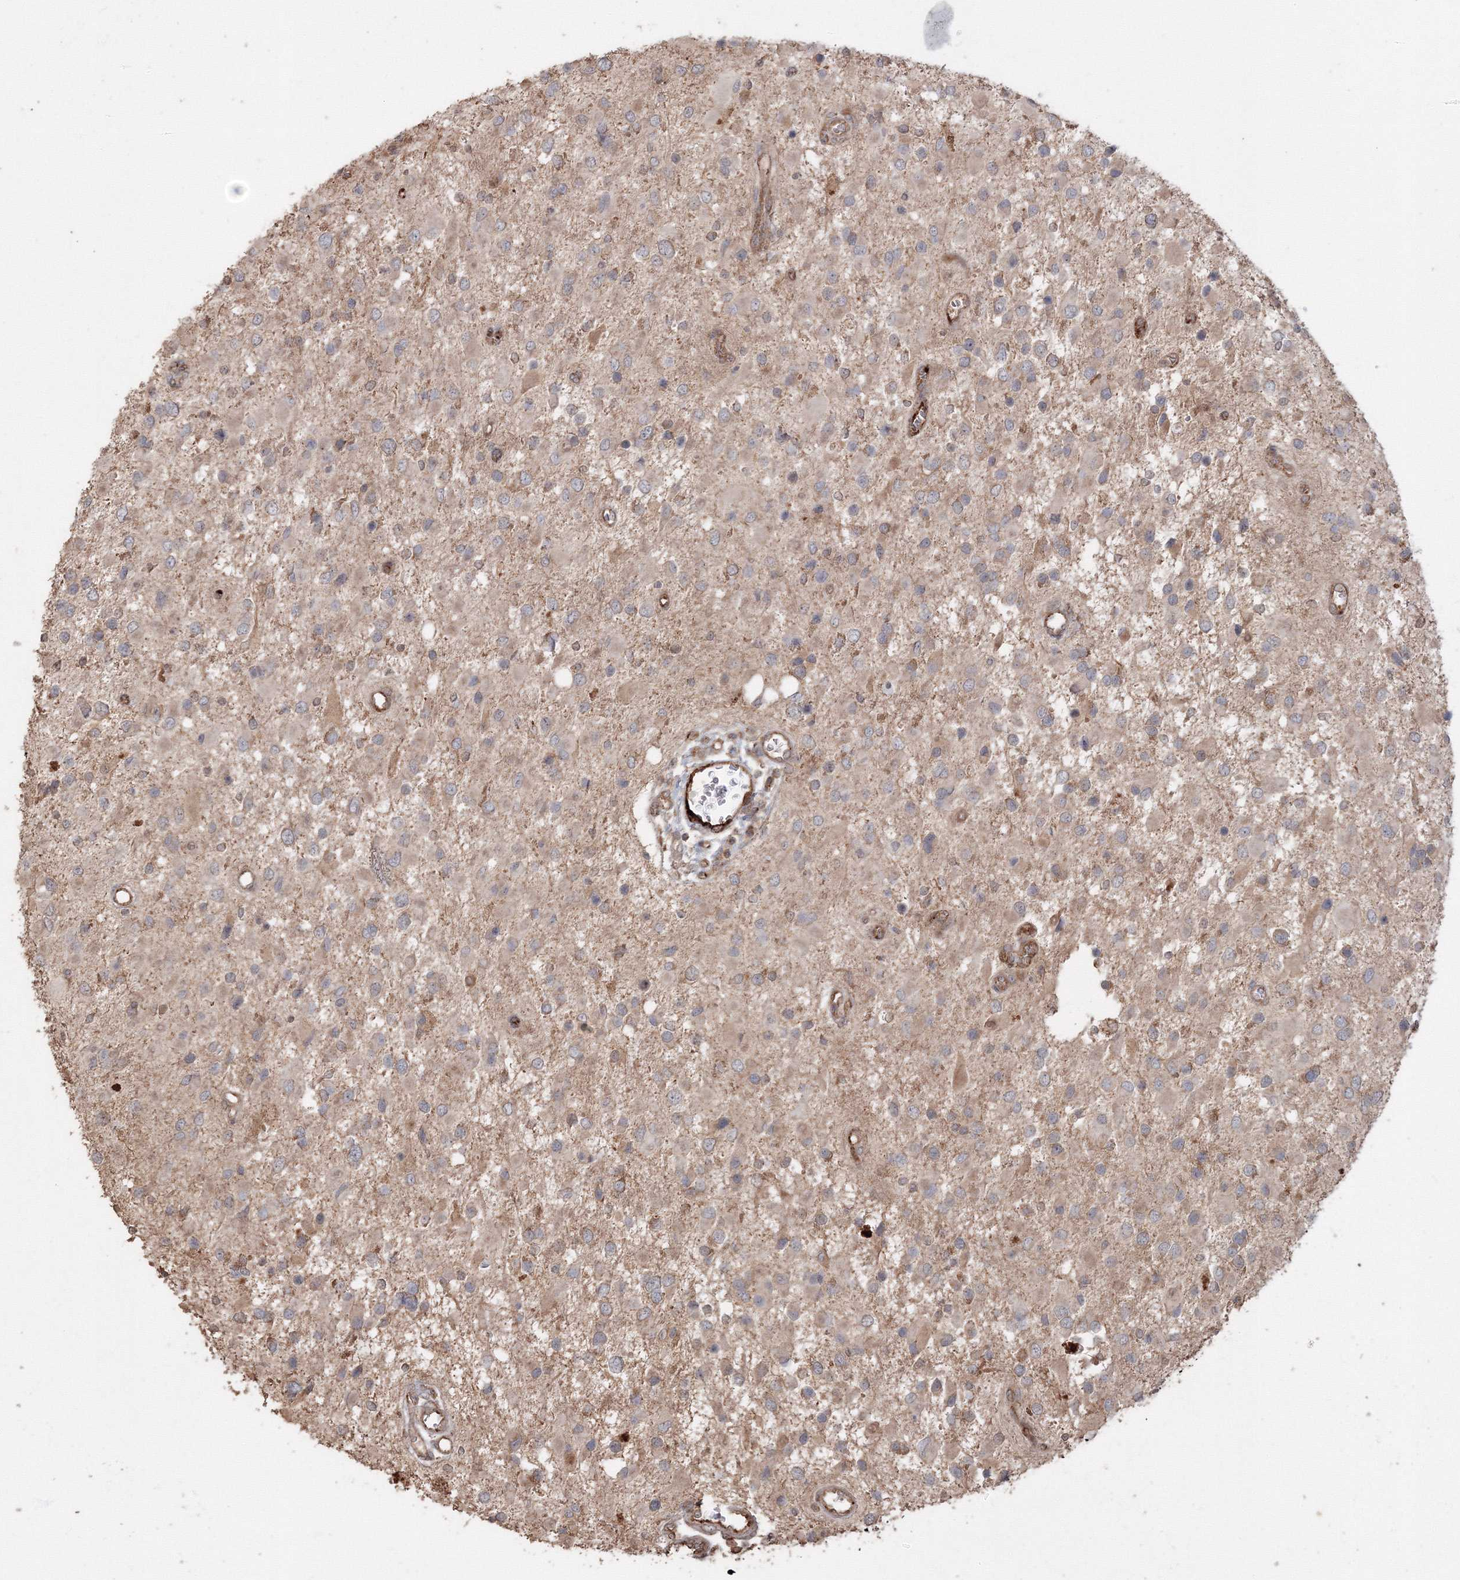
{"staining": {"intensity": "weak", "quantity": "<25%", "location": "cytoplasmic/membranous"}, "tissue": "glioma", "cell_type": "Tumor cells", "image_type": "cancer", "snomed": [{"axis": "morphology", "description": "Glioma, malignant, High grade"}, {"axis": "topography", "description": "Brain"}], "caption": "The image exhibits no staining of tumor cells in malignant glioma (high-grade). (Stains: DAB IHC with hematoxylin counter stain, Microscopy: brightfield microscopy at high magnification).", "gene": "ANAPC16", "patient": {"sex": "male", "age": 53}}